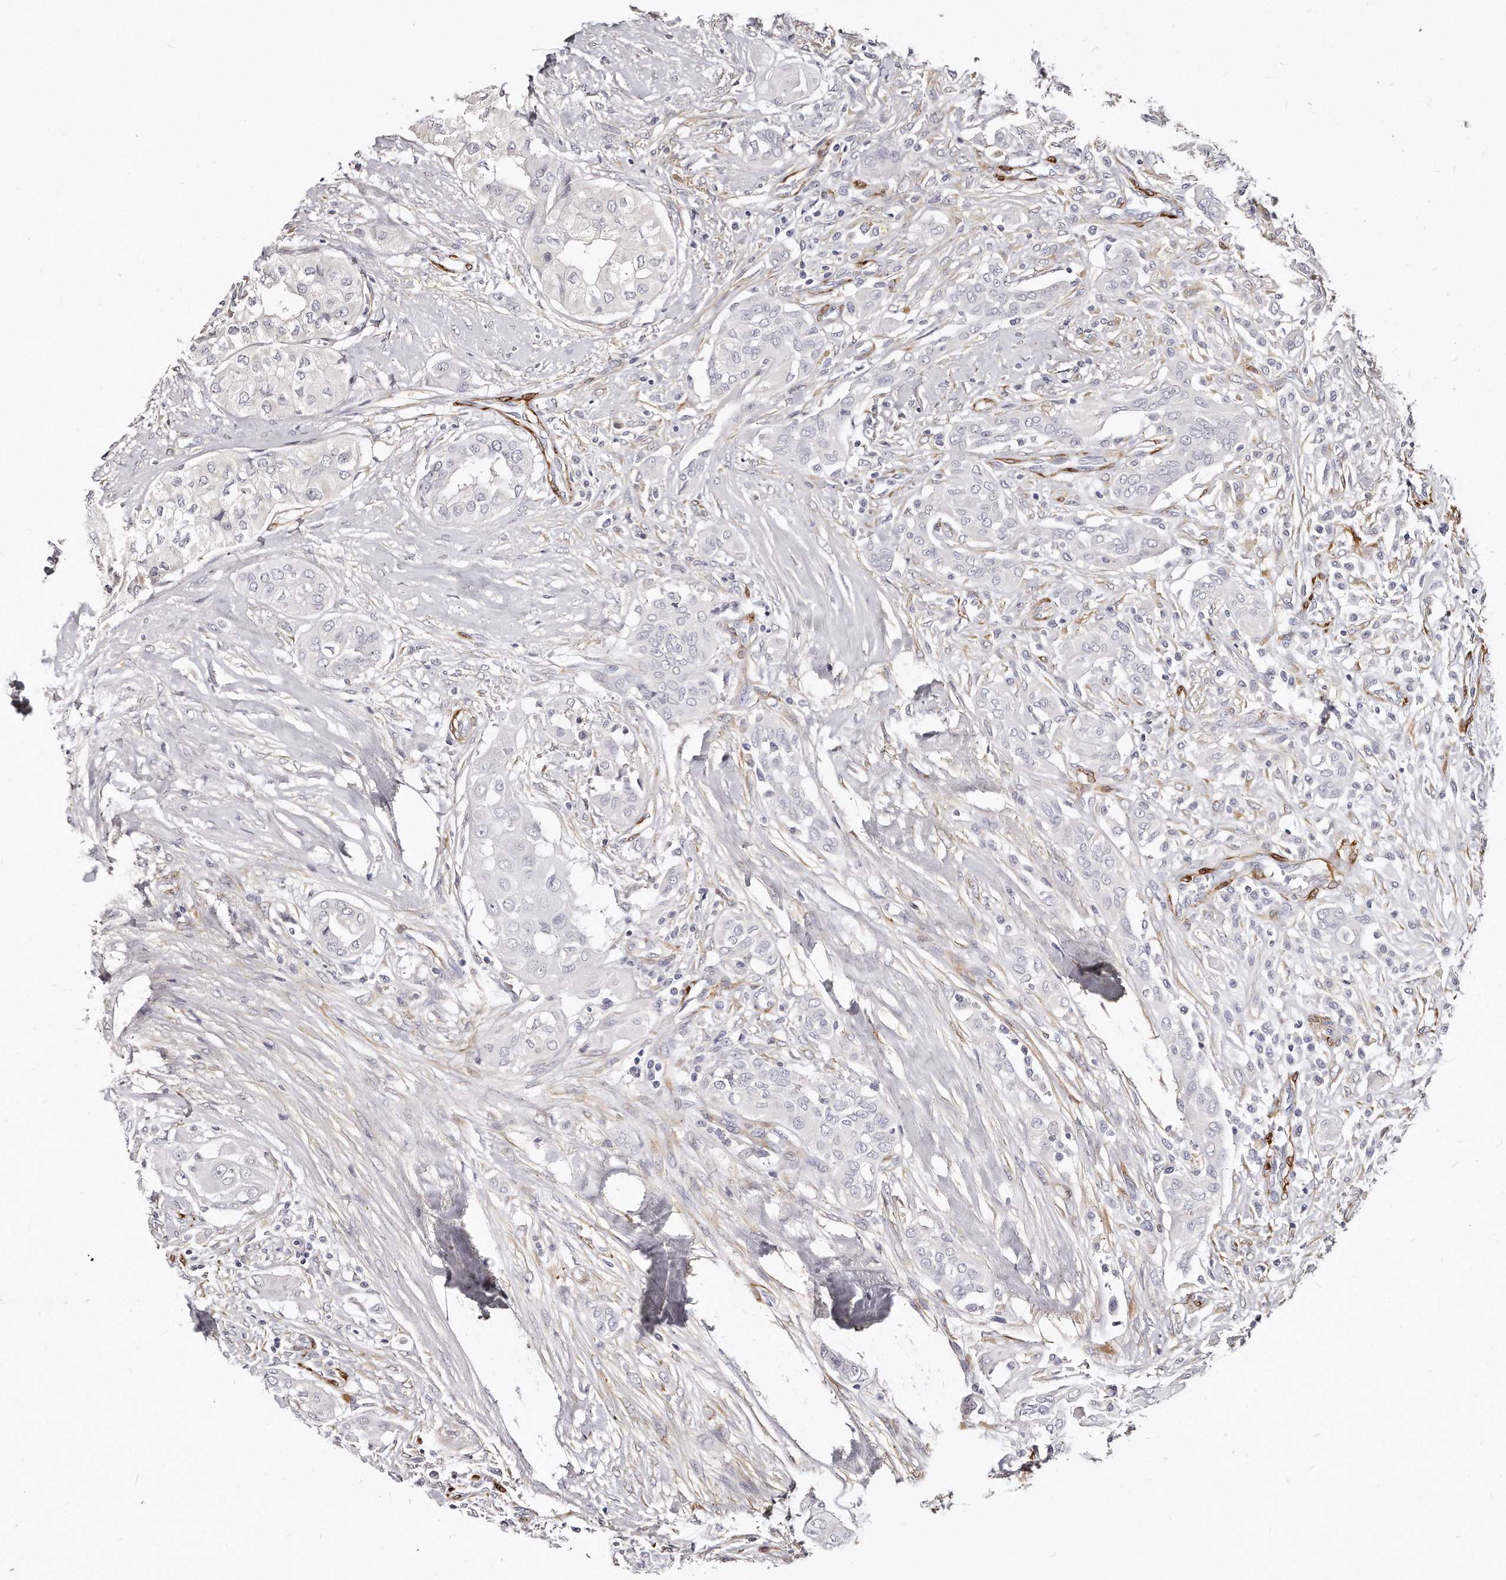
{"staining": {"intensity": "negative", "quantity": "none", "location": "none"}, "tissue": "thyroid cancer", "cell_type": "Tumor cells", "image_type": "cancer", "snomed": [{"axis": "morphology", "description": "Papillary adenocarcinoma, NOS"}, {"axis": "topography", "description": "Thyroid gland"}], "caption": "Immunohistochemistry (IHC) of thyroid cancer (papillary adenocarcinoma) demonstrates no staining in tumor cells. (Stains: DAB (3,3'-diaminobenzidine) IHC with hematoxylin counter stain, Microscopy: brightfield microscopy at high magnification).", "gene": "LMOD1", "patient": {"sex": "female", "age": 59}}